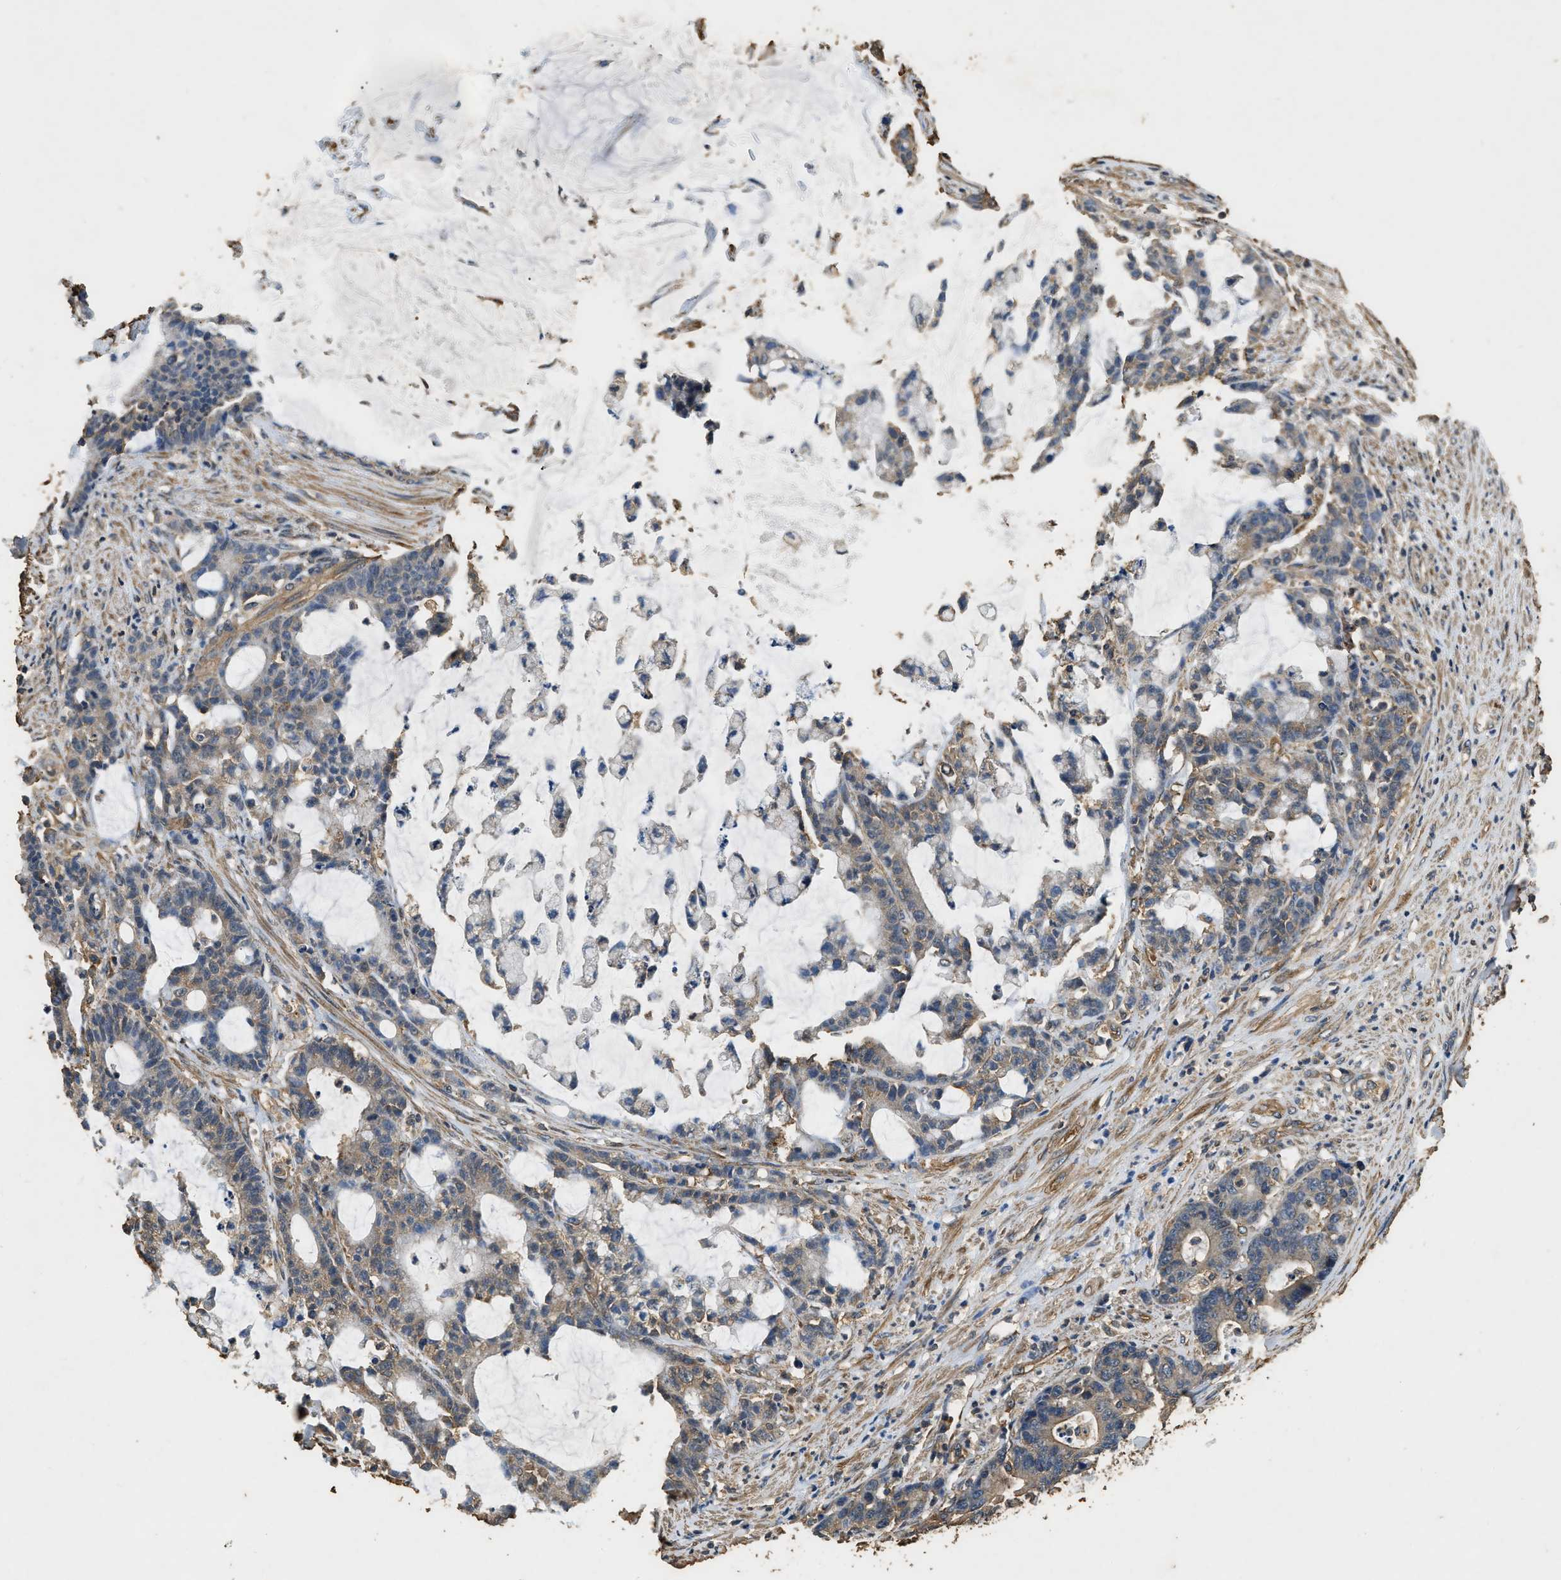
{"staining": {"intensity": "weak", "quantity": "25%-75%", "location": "cytoplasmic/membranous"}, "tissue": "colorectal cancer", "cell_type": "Tumor cells", "image_type": "cancer", "snomed": [{"axis": "morphology", "description": "Adenocarcinoma, NOS"}, {"axis": "topography", "description": "Colon"}], "caption": "Colorectal cancer stained with a brown dye shows weak cytoplasmic/membranous positive expression in approximately 25%-75% of tumor cells.", "gene": "MIB1", "patient": {"sex": "female", "age": 84}}